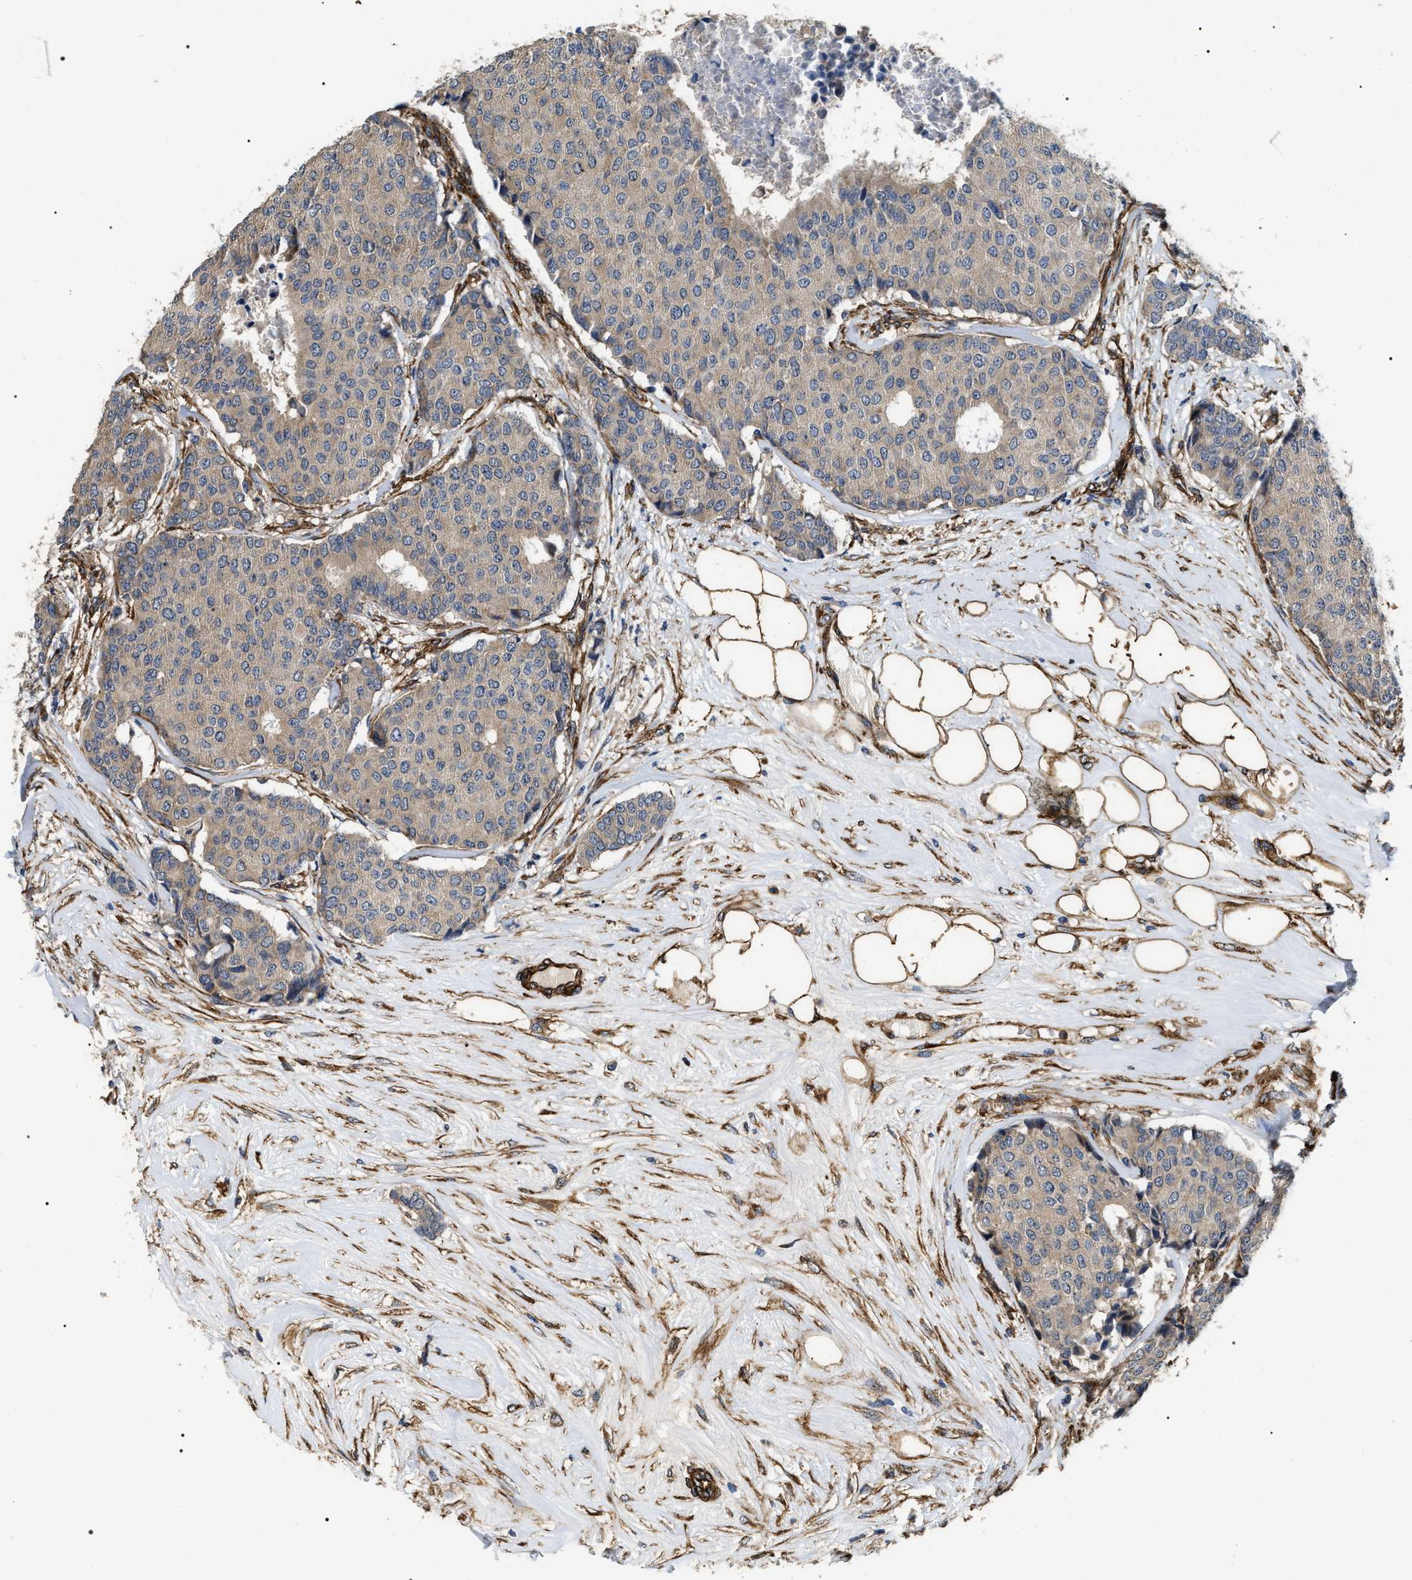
{"staining": {"intensity": "negative", "quantity": "none", "location": "none"}, "tissue": "breast cancer", "cell_type": "Tumor cells", "image_type": "cancer", "snomed": [{"axis": "morphology", "description": "Duct carcinoma"}, {"axis": "topography", "description": "Breast"}], "caption": "There is no significant expression in tumor cells of breast cancer. (DAB (3,3'-diaminobenzidine) immunohistochemistry with hematoxylin counter stain).", "gene": "ZC3HAV1L", "patient": {"sex": "female", "age": 75}}